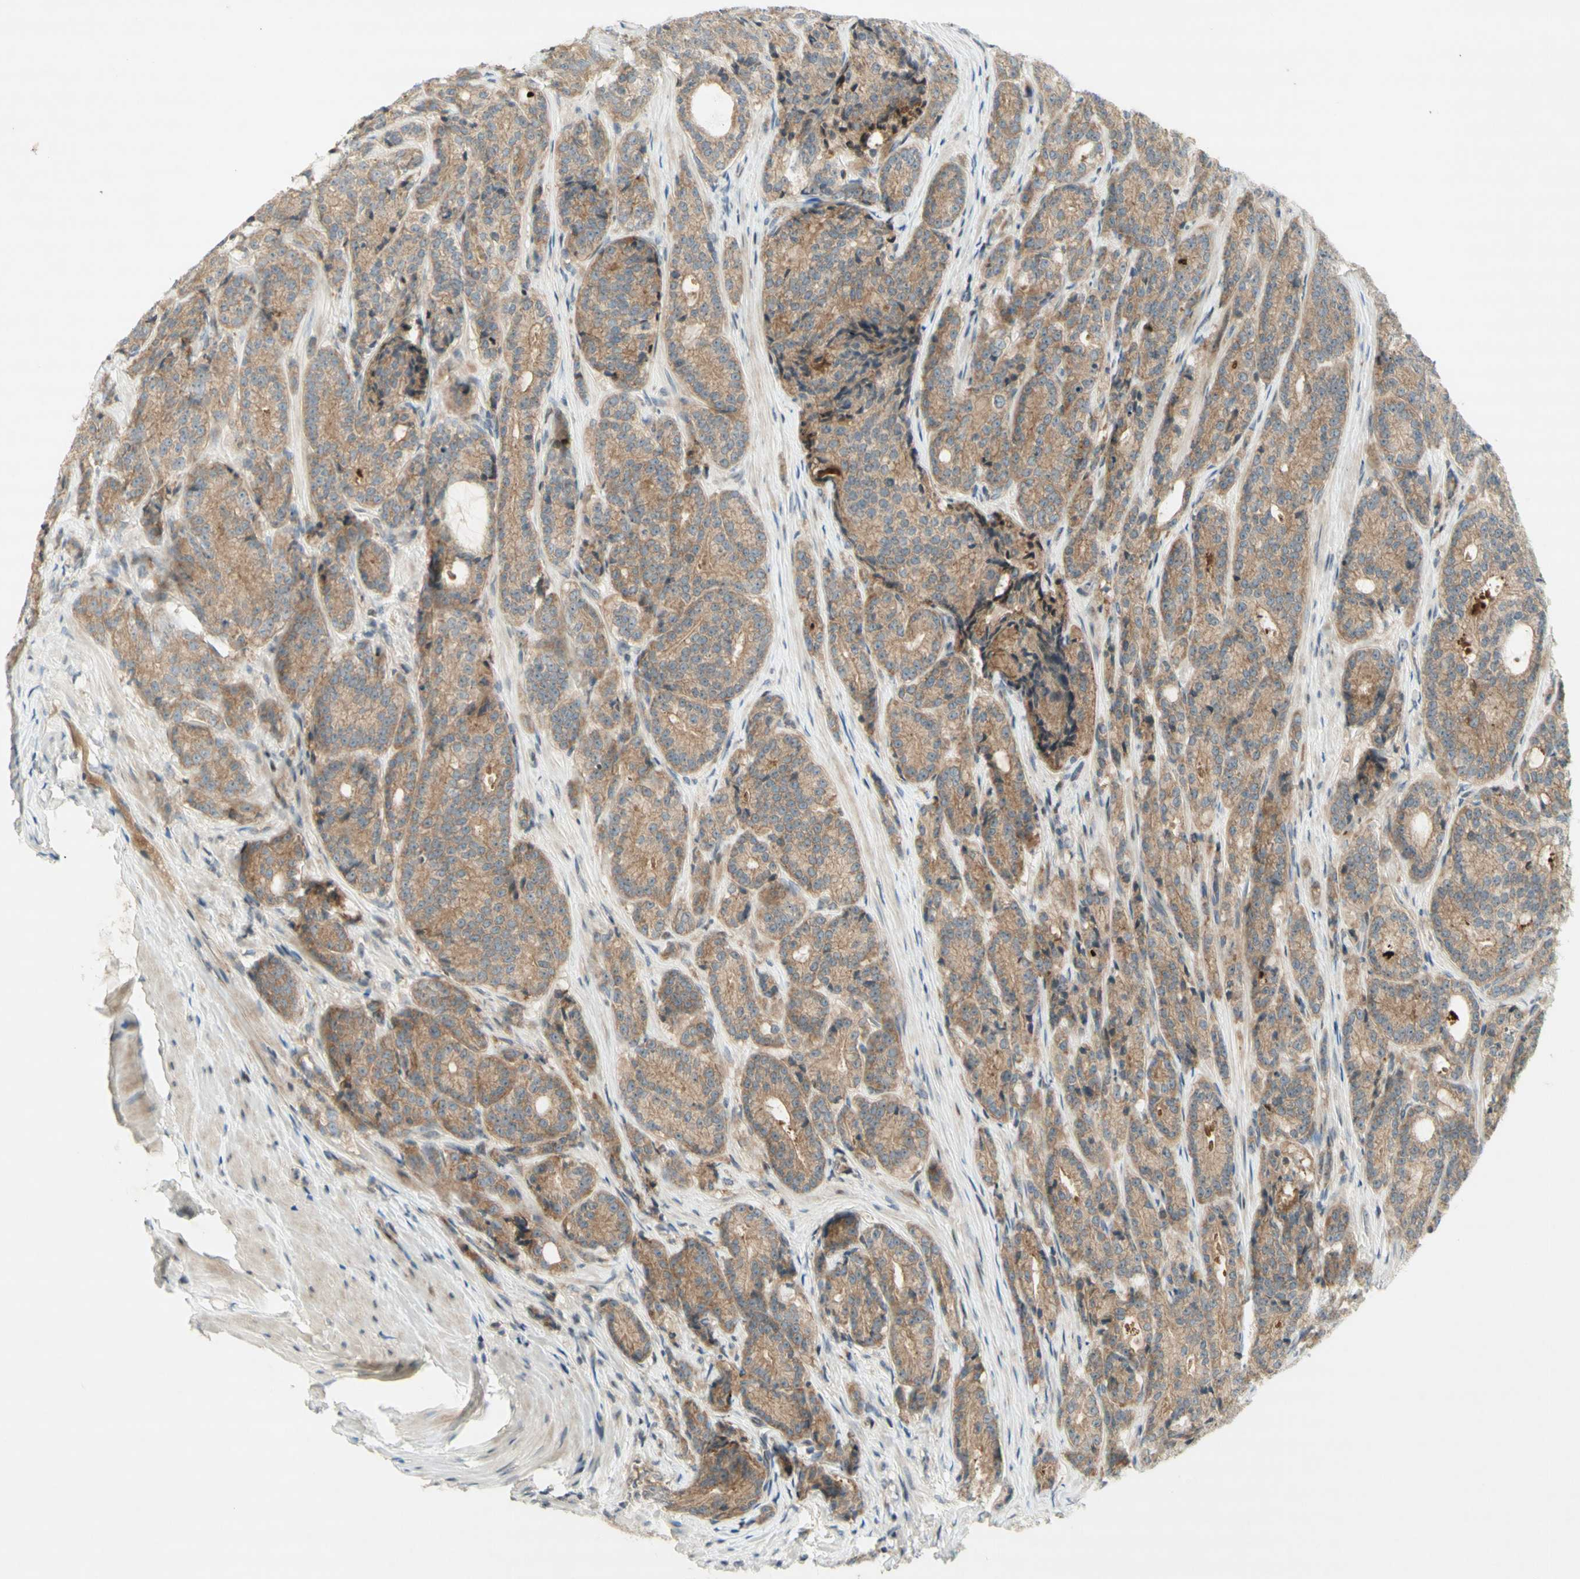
{"staining": {"intensity": "moderate", "quantity": "25%-75%", "location": "cytoplasmic/membranous"}, "tissue": "prostate cancer", "cell_type": "Tumor cells", "image_type": "cancer", "snomed": [{"axis": "morphology", "description": "Adenocarcinoma, High grade"}, {"axis": "topography", "description": "Prostate"}], "caption": "Protein expression analysis of high-grade adenocarcinoma (prostate) shows moderate cytoplasmic/membranous positivity in approximately 25%-75% of tumor cells.", "gene": "ETF1", "patient": {"sex": "male", "age": 61}}